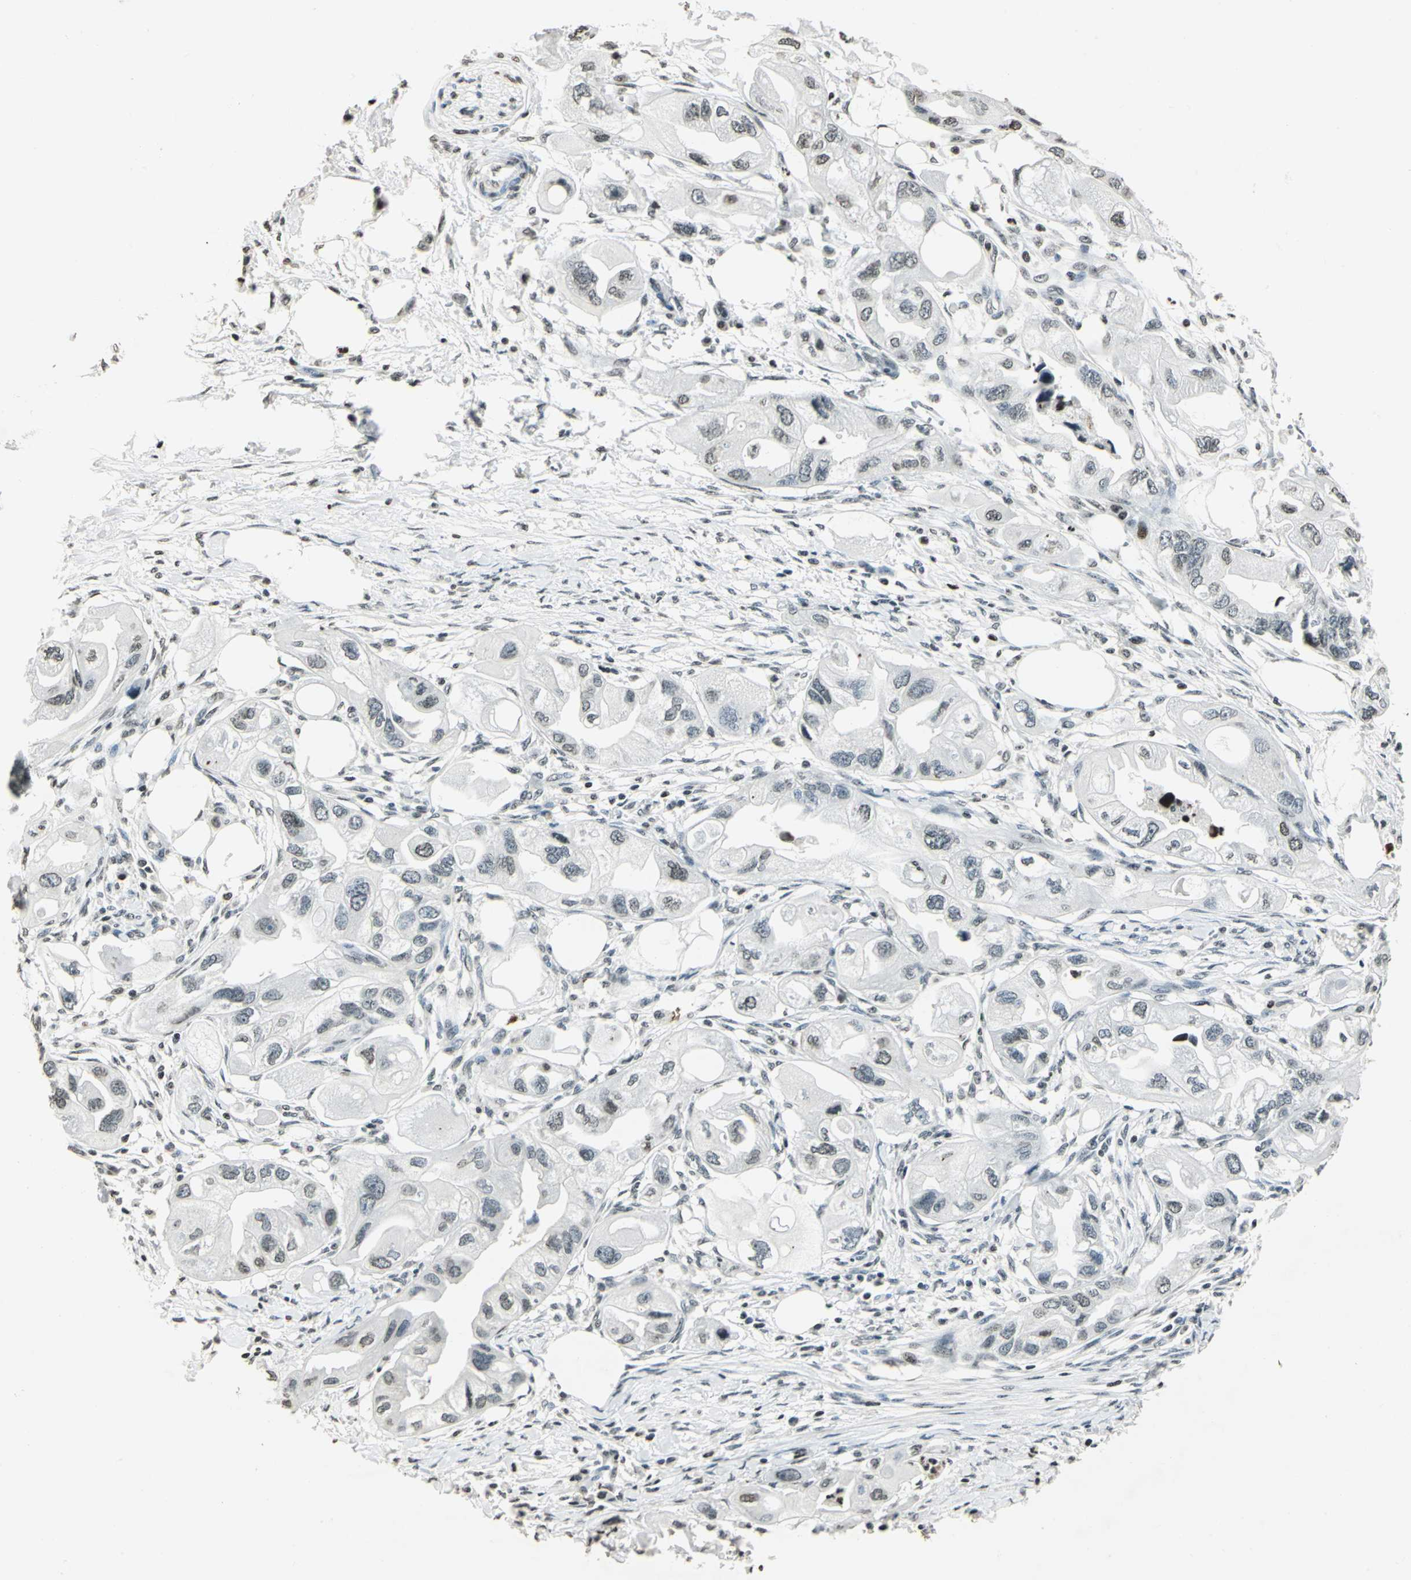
{"staining": {"intensity": "weak", "quantity": "<25%", "location": "nuclear"}, "tissue": "endometrial cancer", "cell_type": "Tumor cells", "image_type": "cancer", "snomed": [{"axis": "morphology", "description": "Adenocarcinoma, NOS"}, {"axis": "topography", "description": "Endometrium"}], "caption": "Micrograph shows no significant protein expression in tumor cells of endometrial cancer. (DAB IHC with hematoxylin counter stain).", "gene": "MCM4", "patient": {"sex": "female", "age": 67}}